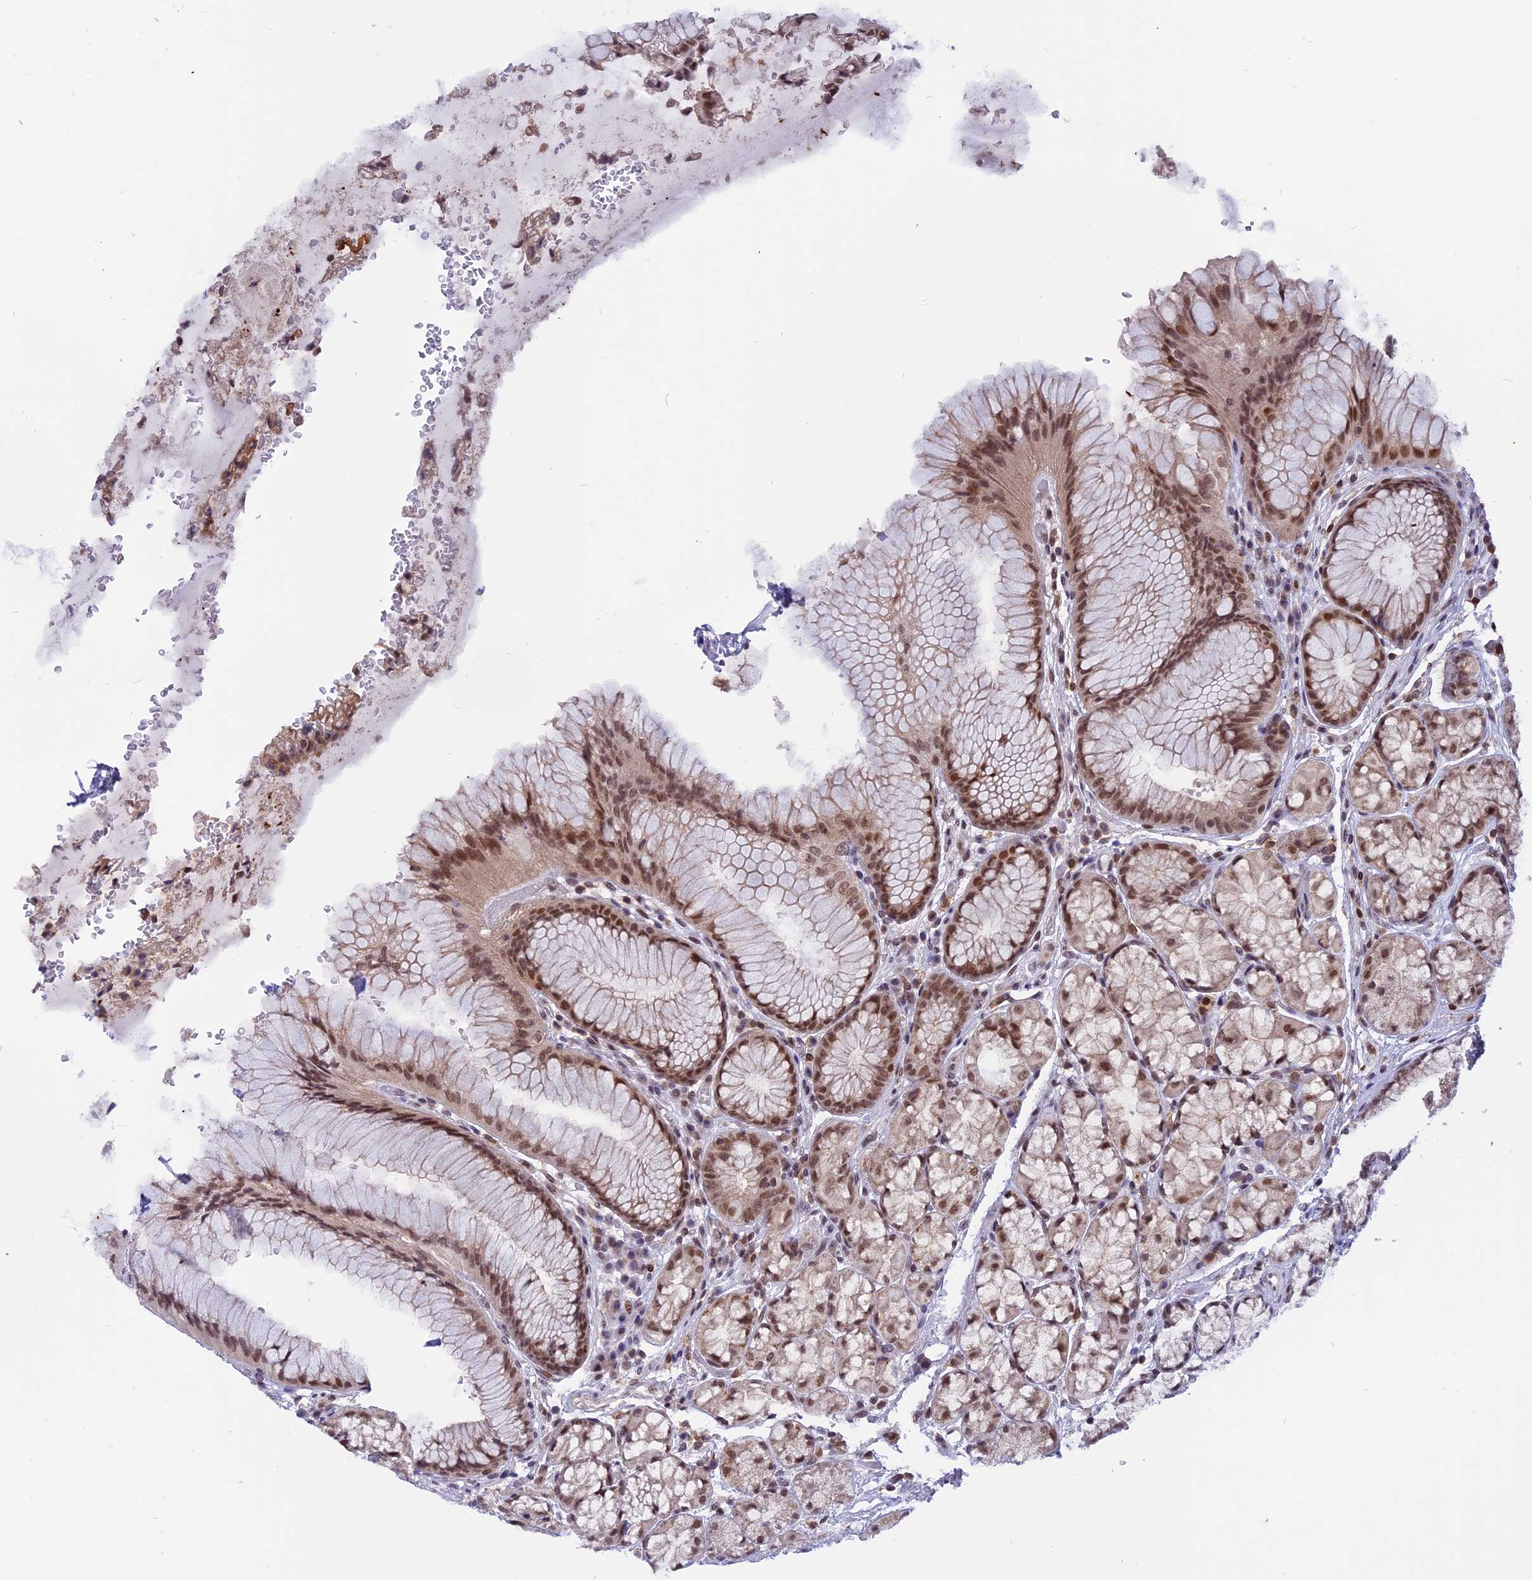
{"staining": {"intensity": "moderate", "quantity": ">75%", "location": "nuclear"}, "tissue": "stomach", "cell_type": "Glandular cells", "image_type": "normal", "snomed": [{"axis": "morphology", "description": "Normal tissue, NOS"}, {"axis": "topography", "description": "Stomach"}], "caption": "Protein expression analysis of unremarkable stomach demonstrates moderate nuclear expression in approximately >75% of glandular cells. The protein is shown in brown color, while the nuclei are stained blue.", "gene": "TADA3", "patient": {"sex": "male", "age": 63}}